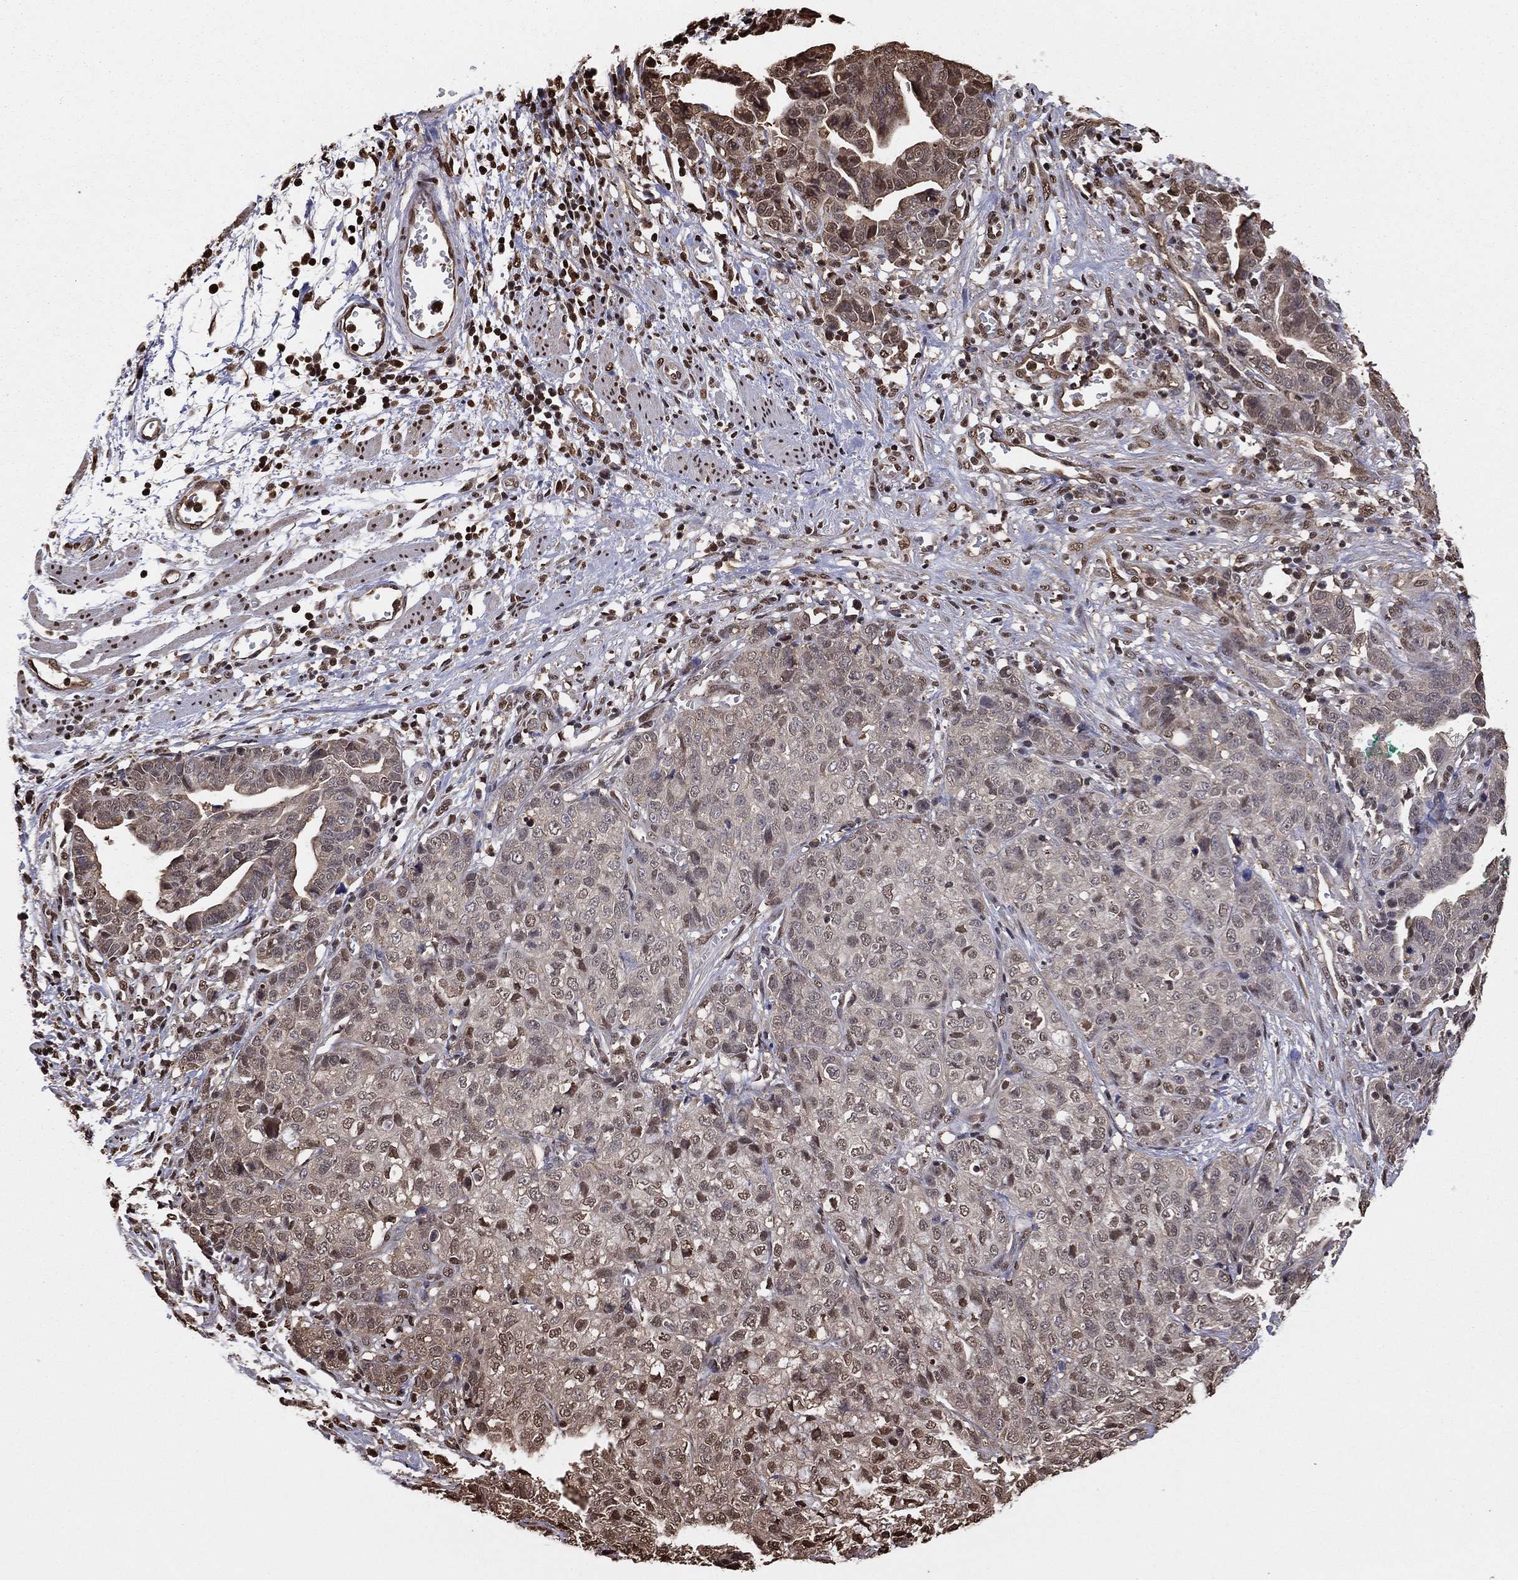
{"staining": {"intensity": "moderate", "quantity": "<25%", "location": "cytoplasmic/membranous,nuclear"}, "tissue": "stomach cancer", "cell_type": "Tumor cells", "image_type": "cancer", "snomed": [{"axis": "morphology", "description": "Adenocarcinoma, NOS"}, {"axis": "topography", "description": "Stomach, upper"}], "caption": "This is an image of immunohistochemistry staining of stomach cancer (adenocarcinoma), which shows moderate expression in the cytoplasmic/membranous and nuclear of tumor cells.", "gene": "GAPDH", "patient": {"sex": "female", "age": 67}}